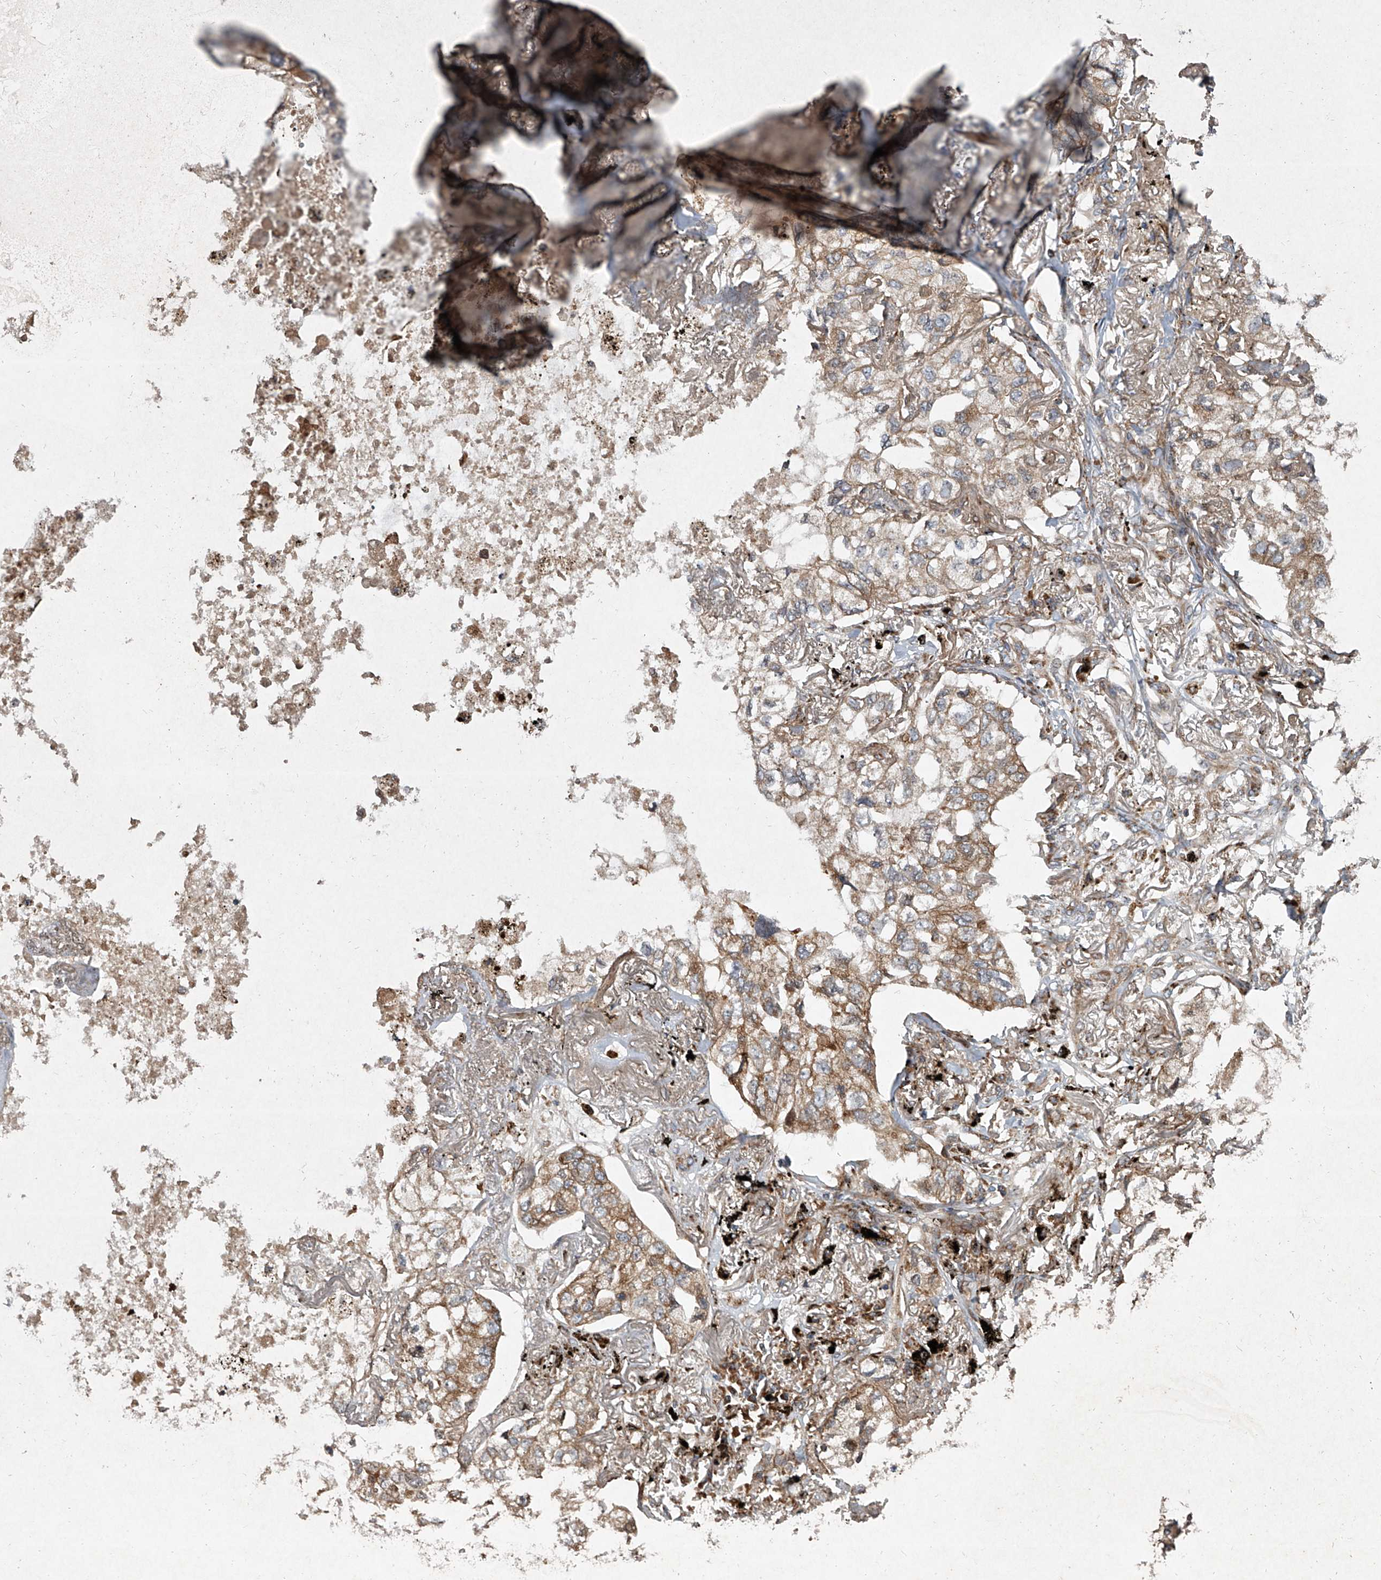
{"staining": {"intensity": "moderate", "quantity": ">75%", "location": "cytoplasmic/membranous"}, "tissue": "lung cancer", "cell_type": "Tumor cells", "image_type": "cancer", "snomed": [{"axis": "morphology", "description": "Adenocarcinoma, NOS"}, {"axis": "topography", "description": "Lung"}], "caption": "Protein staining of lung cancer tissue displays moderate cytoplasmic/membranous staining in about >75% of tumor cells.", "gene": "EVA1C", "patient": {"sex": "male", "age": 65}}